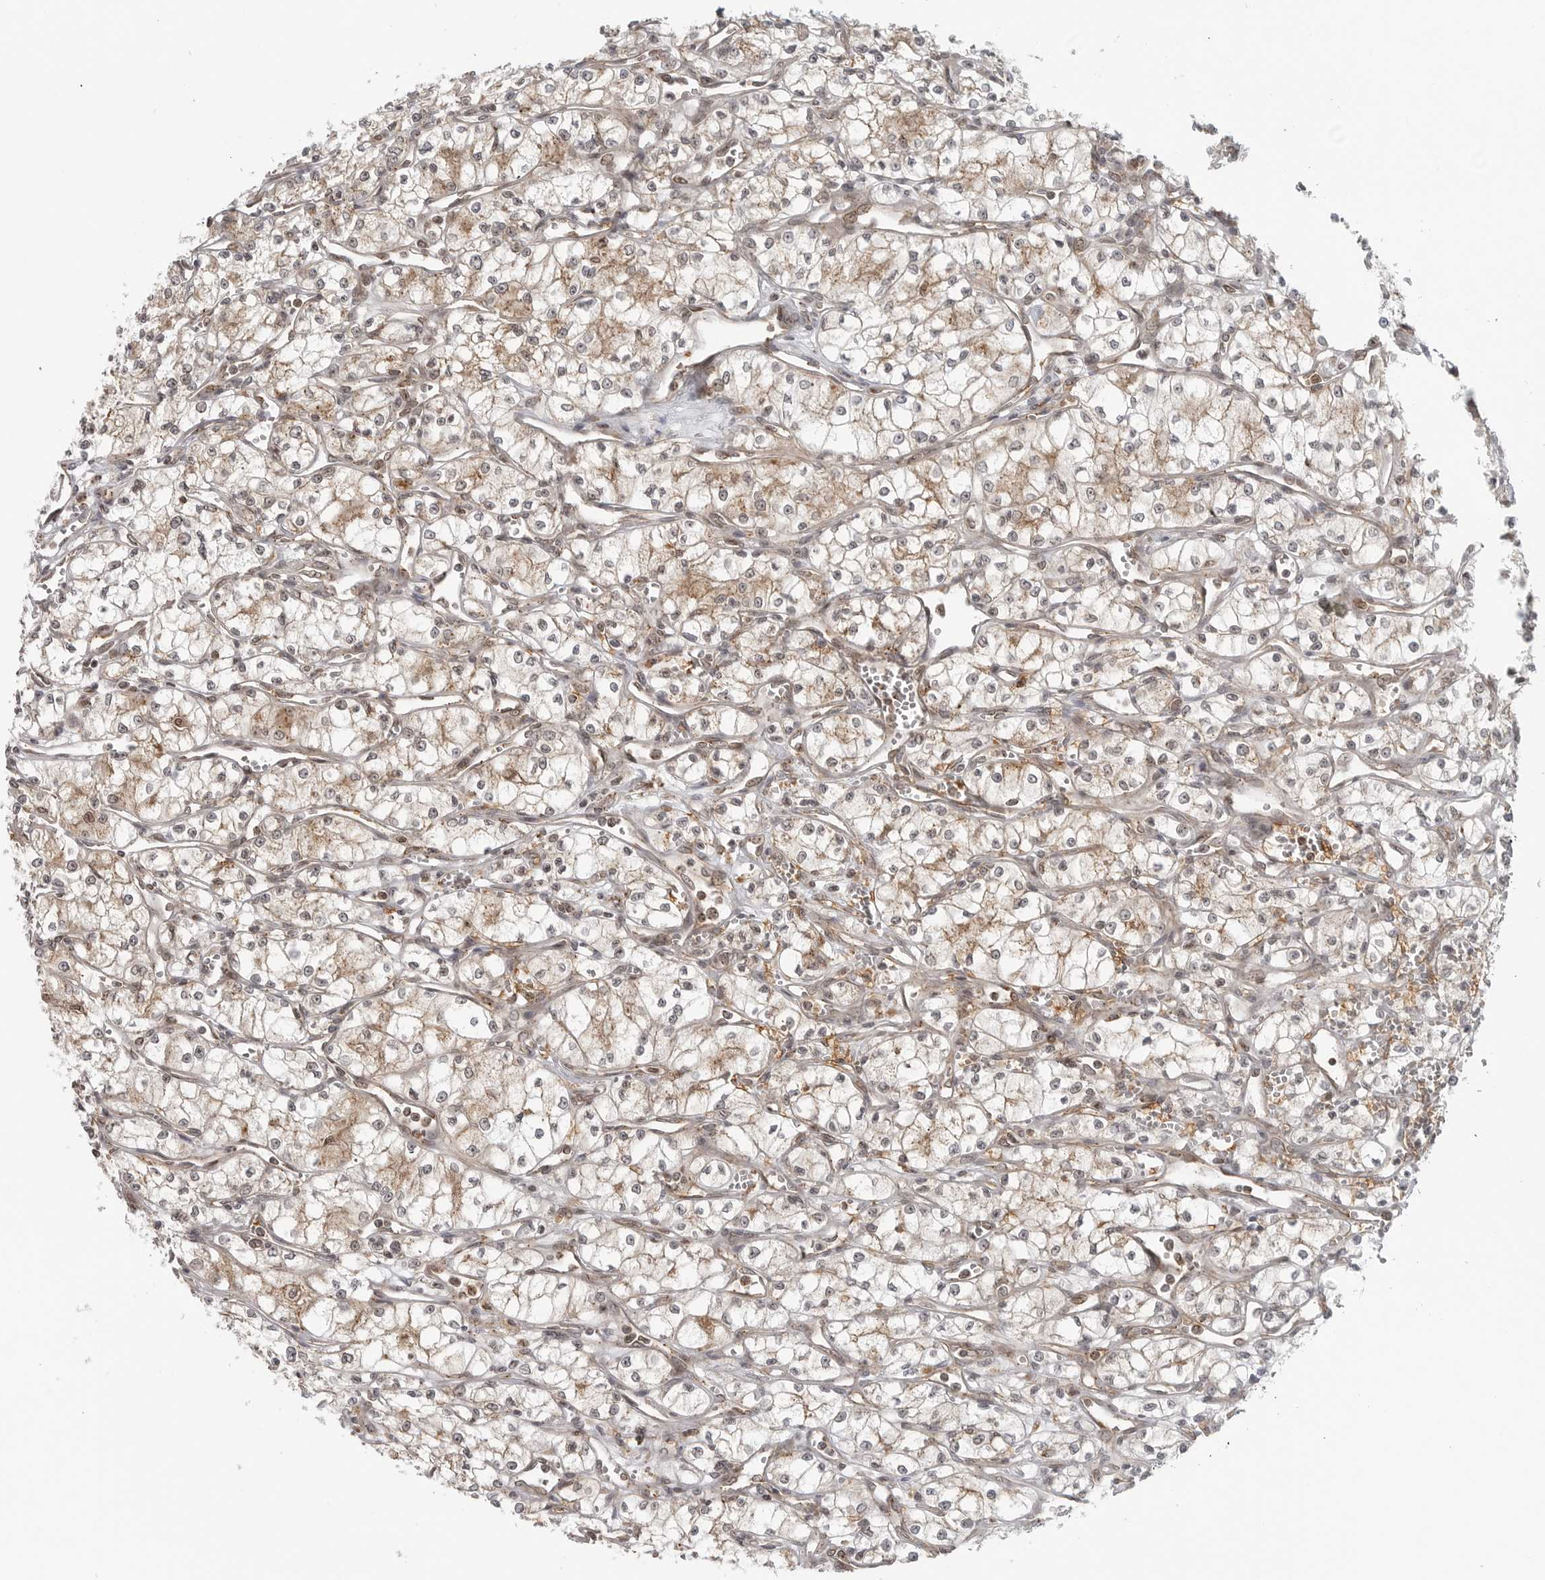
{"staining": {"intensity": "weak", "quantity": "<25%", "location": "cytoplasmic/membranous"}, "tissue": "renal cancer", "cell_type": "Tumor cells", "image_type": "cancer", "snomed": [{"axis": "morphology", "description": "Adenocarcinoma, NOS"}, {"axis": "topography", "description": "Kidney"}], "caption": "Tumor cells are negative for brown protein staining in renal adenocarcinoma.", "gene": "COPA", "patient": {"sex": "male", "age": 59}}